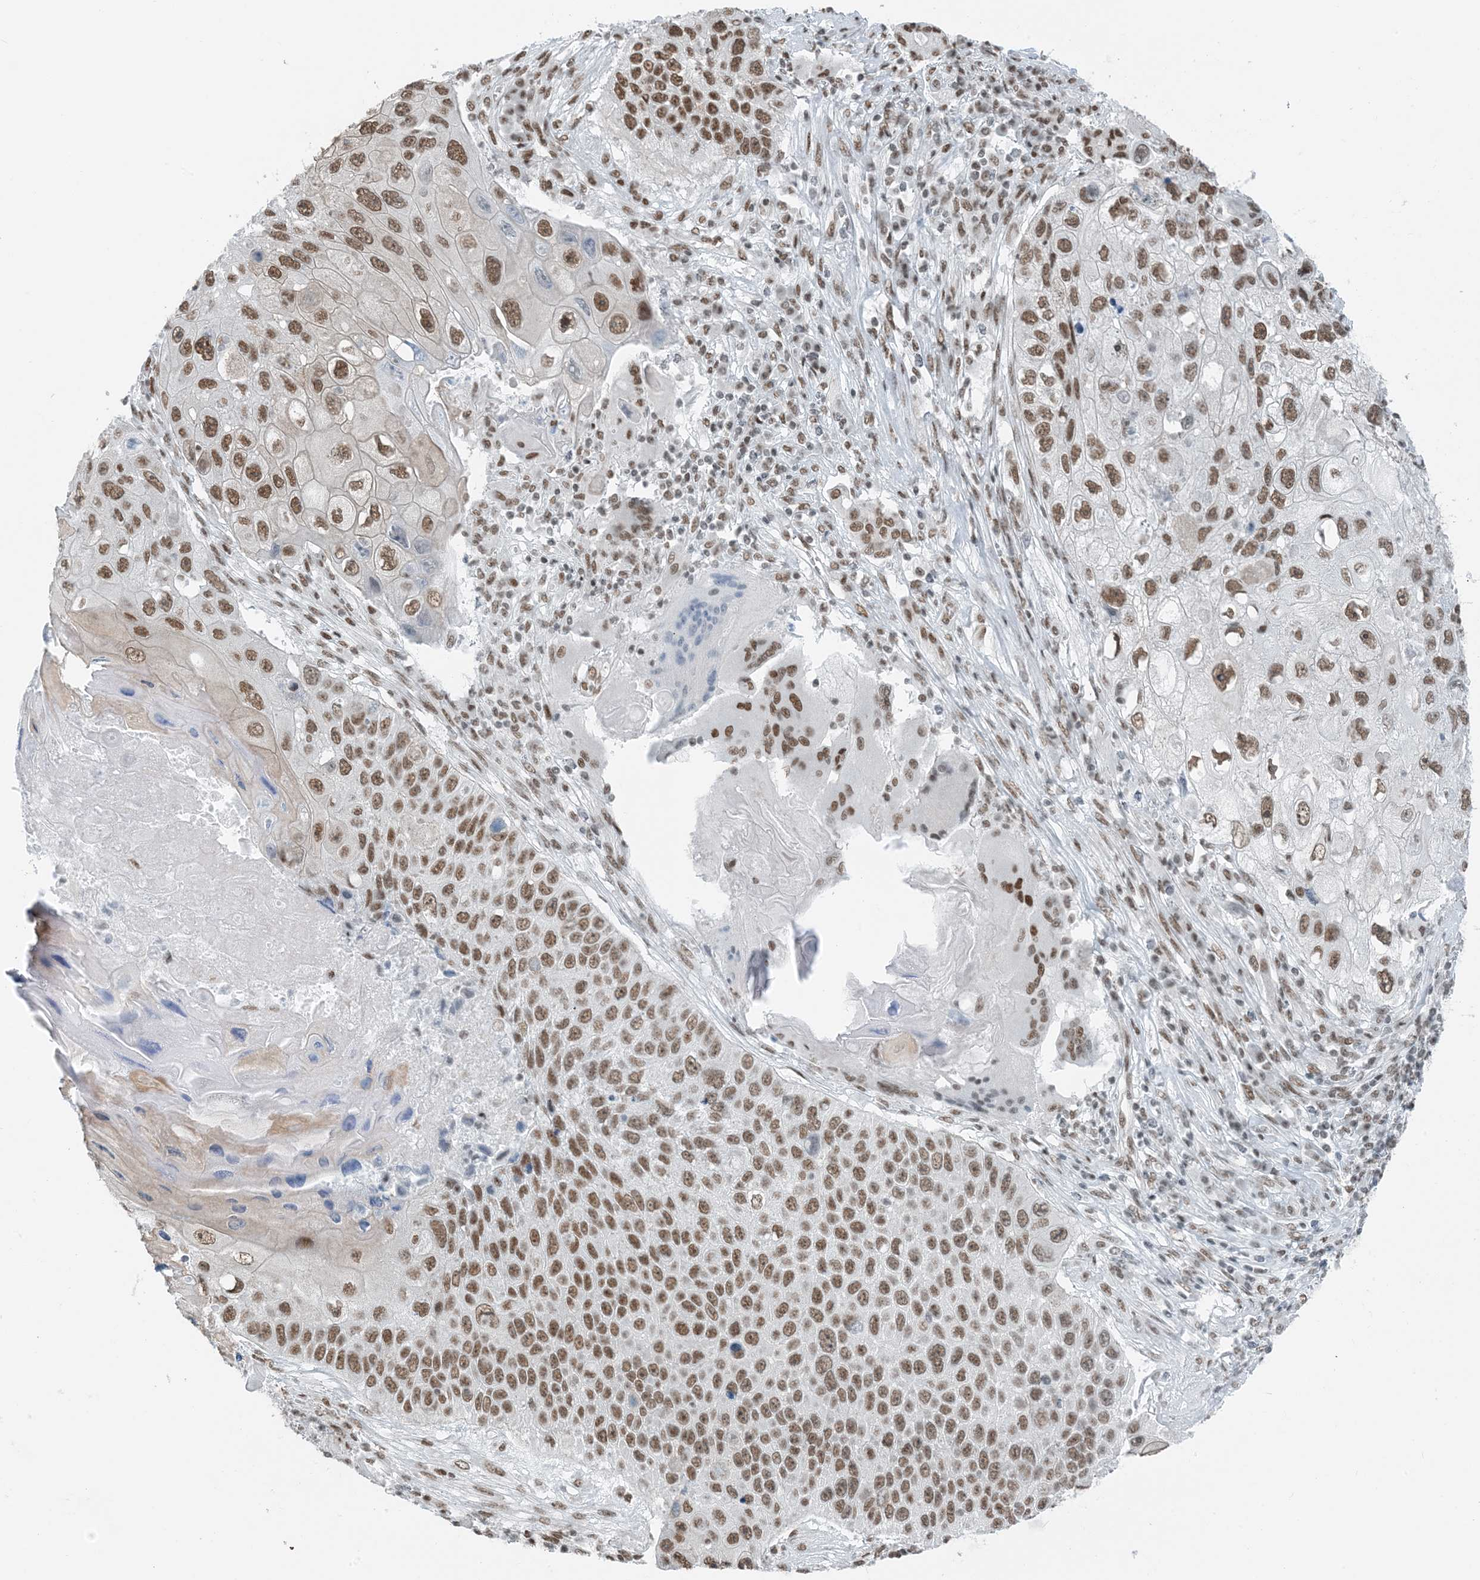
{"staining": {"intensity": "moderate", "quantity": ">75%", "location": "nuclear"}, "tissue": "lung cancer", "cell_type": "Tumor cells", "image_type": "cancer", "snomed": [{"axis": "morphology", "description": "Squamous cell carcinoma, NOS"}, {"axis": "topography", "description": "Lung"}], "caption": "Immunohistochemical staining of human lung cancer reveals medium levels of moderate nuclear positivity in about >75% of tumor cells.", "gene": "ZNF500", "patient": {"sex": "male", "age": 61}}